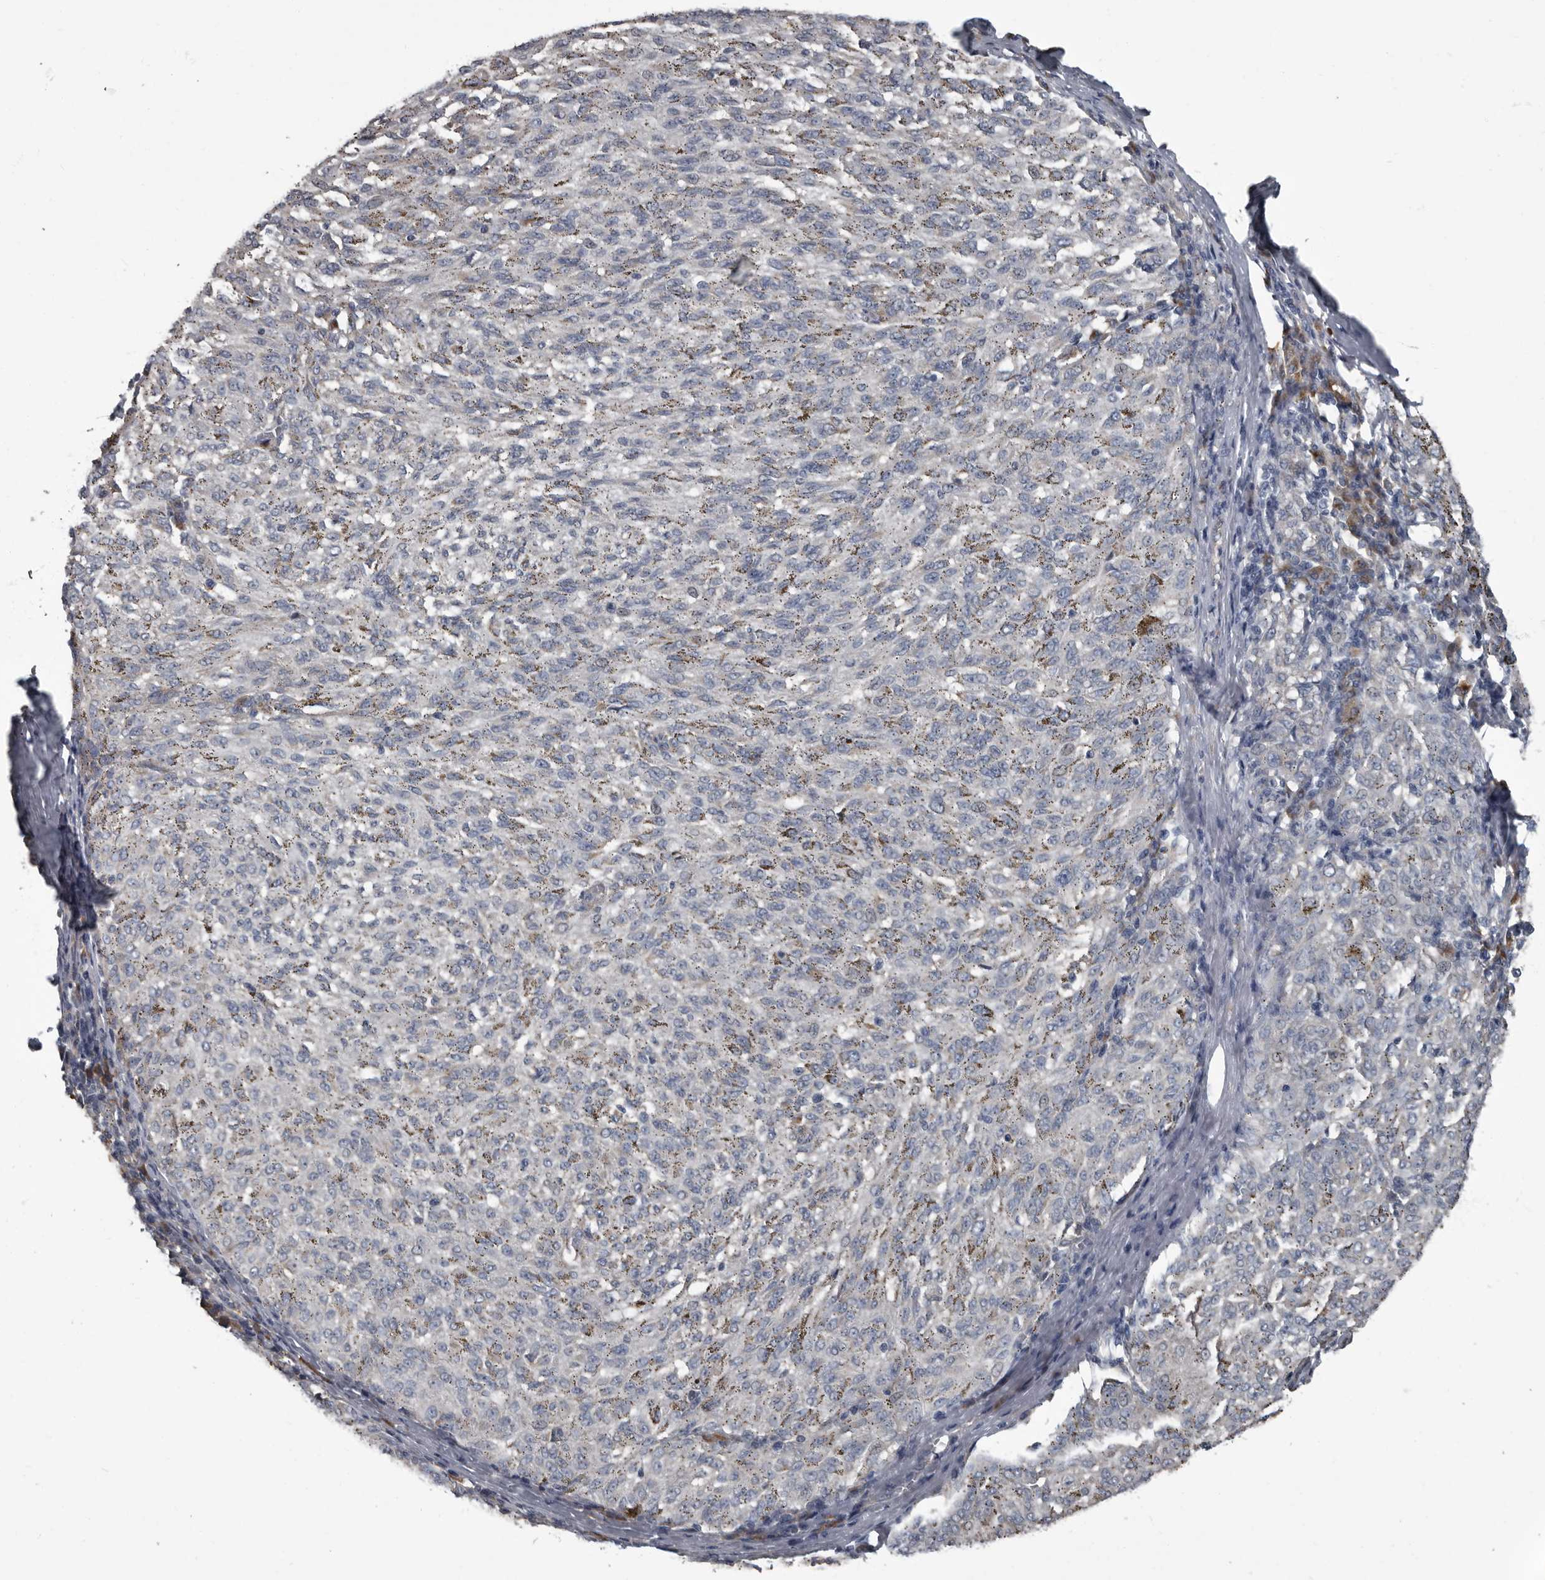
{"staining": {"intensity": "negative", "quantity": "none", "location": "none"}, "tissue": "melanoma", "cell_type": "Tumor cells", "image_type": "cancer", "snomed": [{"axis": "morphology", "description": "Malignant melanoma, NOS"}, {"axis": "topography", "description": "Skin"}], "caption": "Protein analysis of malignant melanoma displays no significant staining in tumor cells.", "gene": "TPD52L1", "patient": {"sex": "female", "age": 72}}